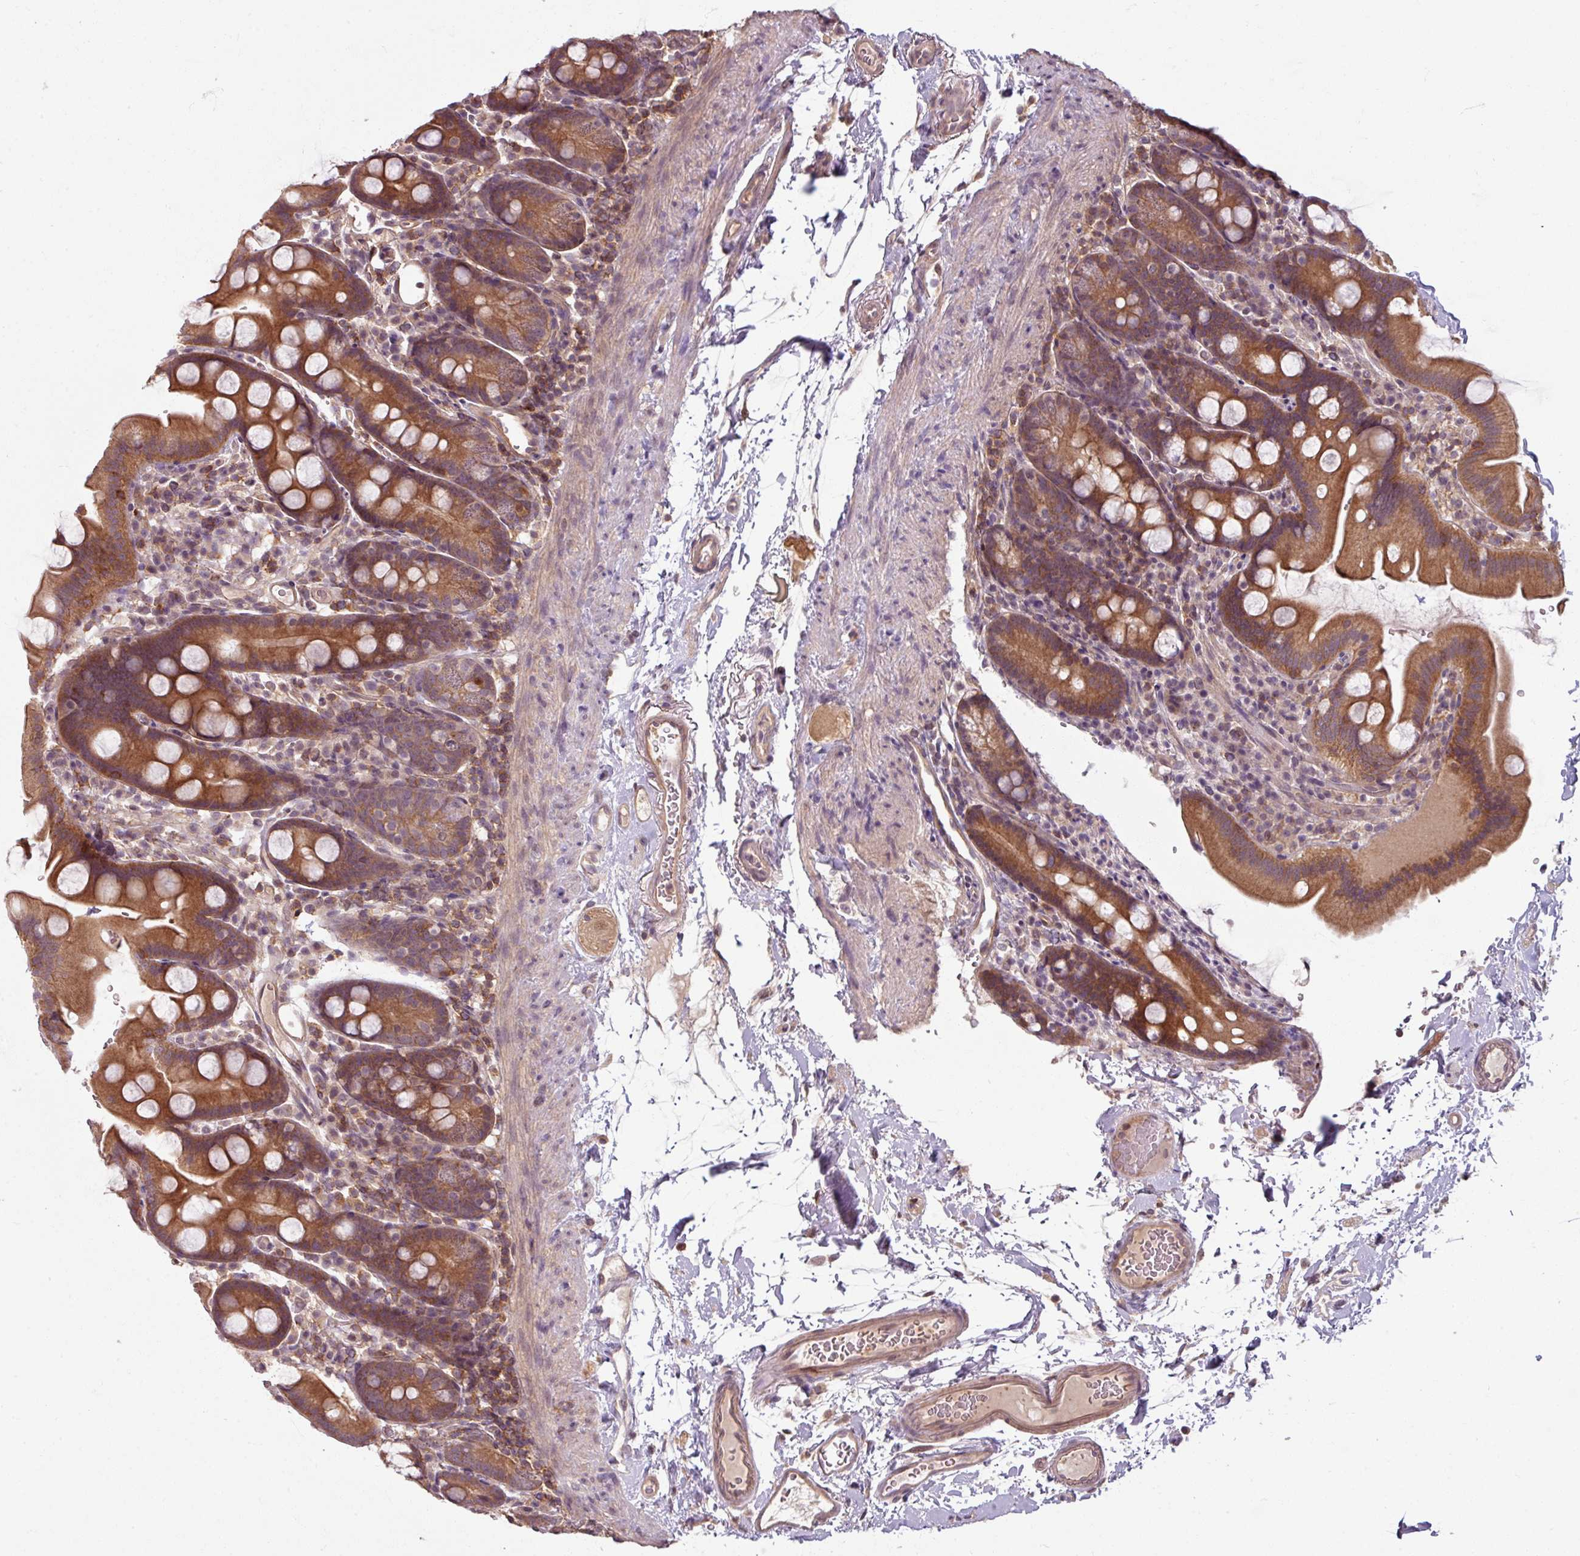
{"staining": {"intensity": "strong", "quantity": ">75%", "location": "cytoplasmic/membranous"}, "tissue": "small intestine", "cell_type": "Glandular cells", "image_type": "normal", "snomed": [{"axis": "morphology", "description": "Normal tissue, NOS"}, {"axis": "topography", "description": "Small intestine"}], "caption": "The histopathology image displays a brown stain indicating the presence of a protein in the cytoplasmic/membranous of glandular cells in small intestine. The staining is performed using DAB (3,3'-diaminobenzidine) brown chromogen to label protein expression. The nuclei are counter-stained blue using hematoxylin.", "gene": "TUSC3", "patient": {"sex": "female", "age": 68}}